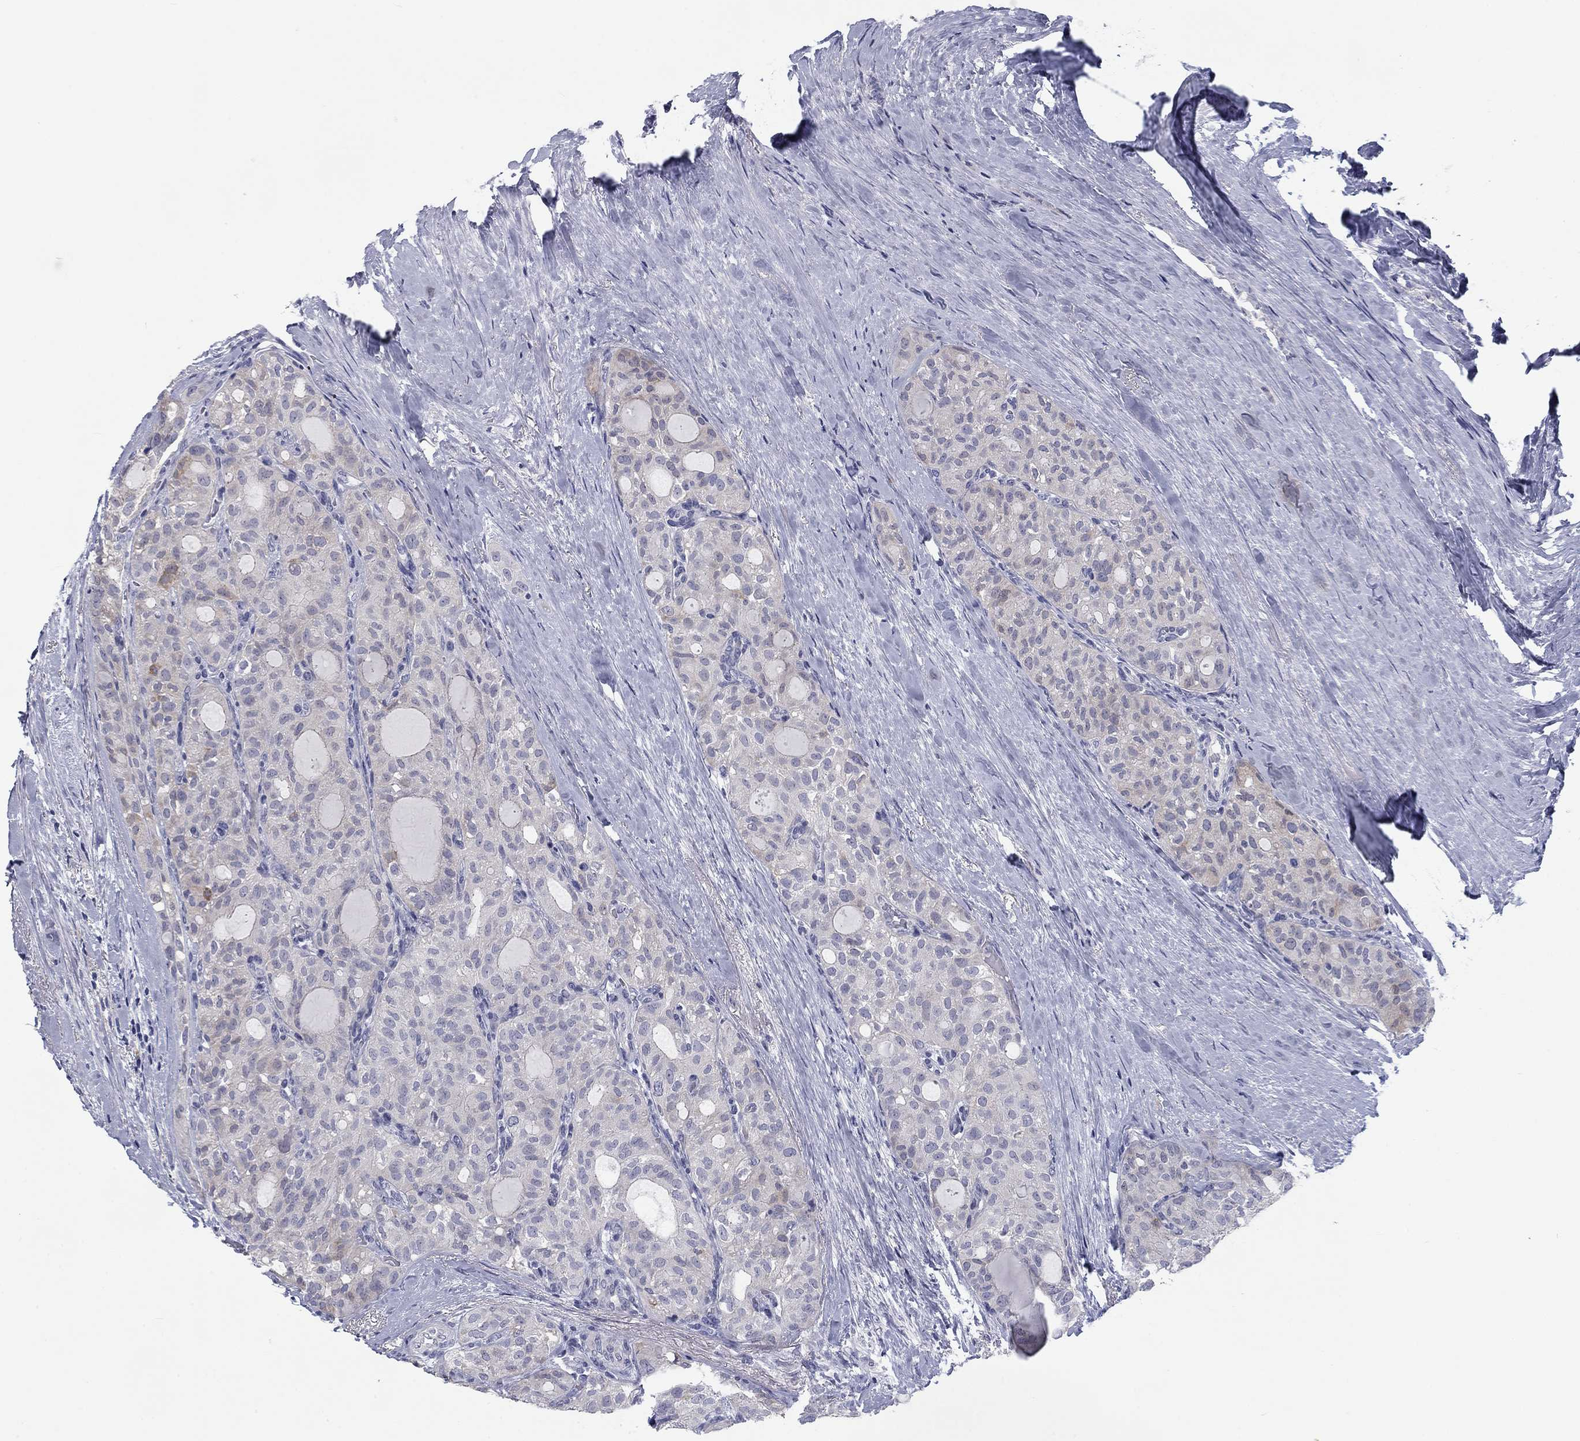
{"staining": {"intensity": "weak", "quantity": "<25%", "location": "cytoplasmic/membranous"}, "tissue": "thyroid cancer", "cell_type": "Tumor cells", "image_type": "cancer", "snomed": [{"axis": "morphology", "description": "Follicular adenoma carcinoma, NOS"}, {"axis": "topography", "description": "Thyroid gland"}], "caption": "The histopathology image displays no staining of tumor cells in follicular adenoma carcinoma (thyroid).", "gene": "CALB1", "patient": {"sex": "male", "age": 75}}